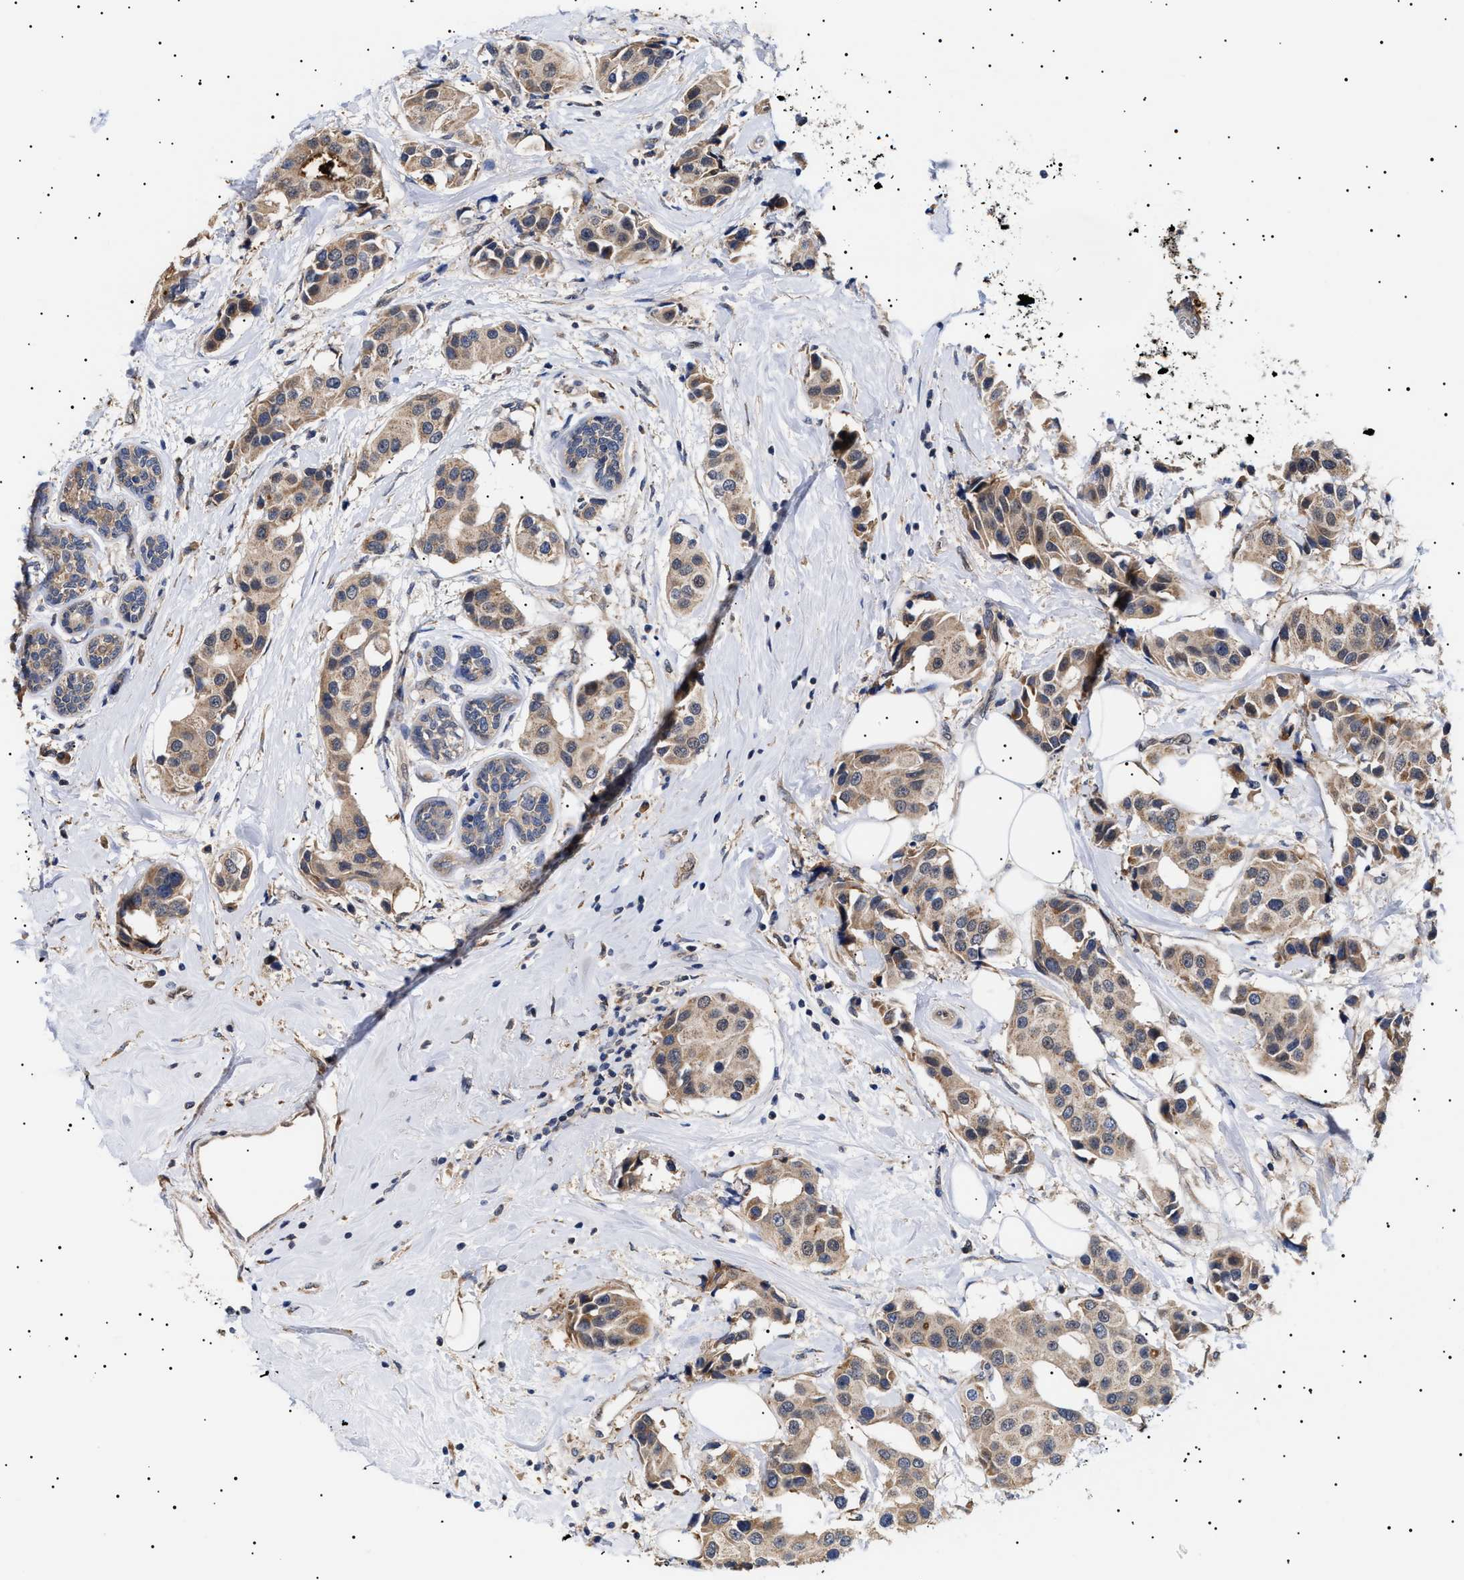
{"staining": {"intensity": "weak", "quantity": ">75%", "location": "cytoplasmic/membranous"}, "tissue": "breast cancer", "cell_type": "Tumor cells", "image_type": "cancer", "snomed": [{"axis": "morphology", "description": "Normal tissue, NOS"}, {"axis": "morphology", "description": "Duct carcinoma"}, {"axis": "topography", "description": "Breast"}], "caption": "DAB immunohistochemical staining of breast cancer (invasive ductal carcinoma) reveals weak cytoplasmic/membranous protein expression in approximately >75% of tumor cells.", "gene": "KRBA1", "patient": {"sex": "female", "age": 39}}